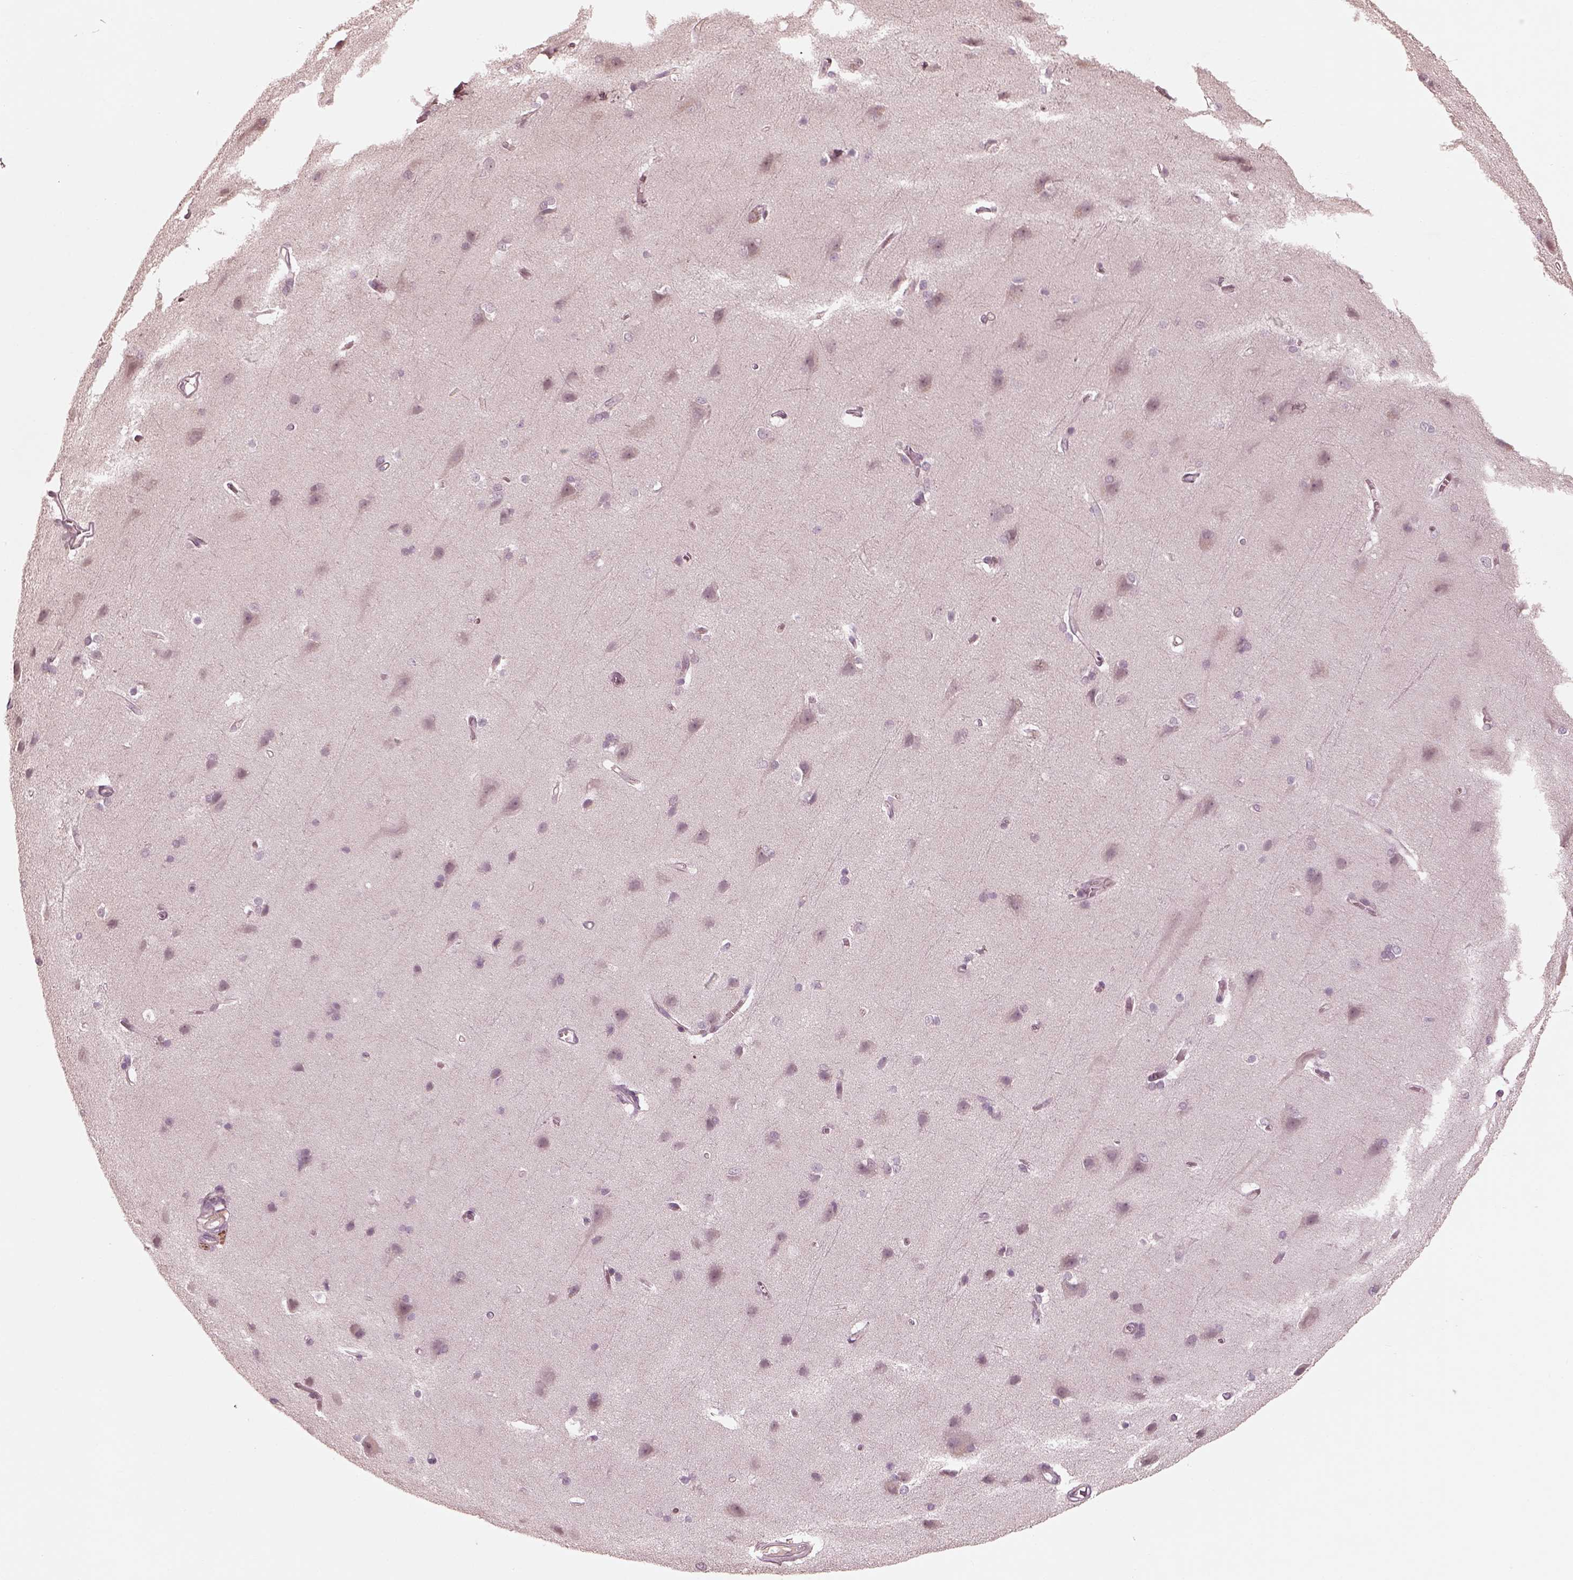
{"staining": {"intensity": "negative", "quantity": "none", "location": "none"}, "tissue": "cerebral cortex", "cell_type": "Endothelial cells", "image_type": "normal", "snomed": [{"axis": "morphology", "description": "Normal tissue, NOS"}, {"axis": "topography", "description": "Cerebral cortex"}], "caption": "Immunohistochemical staining of normal human cerebral cortex exhibits no significant positivity in endothelial cells.", "gene": "VWA5B1", "patient": {"sex": "male", "age": 37}}